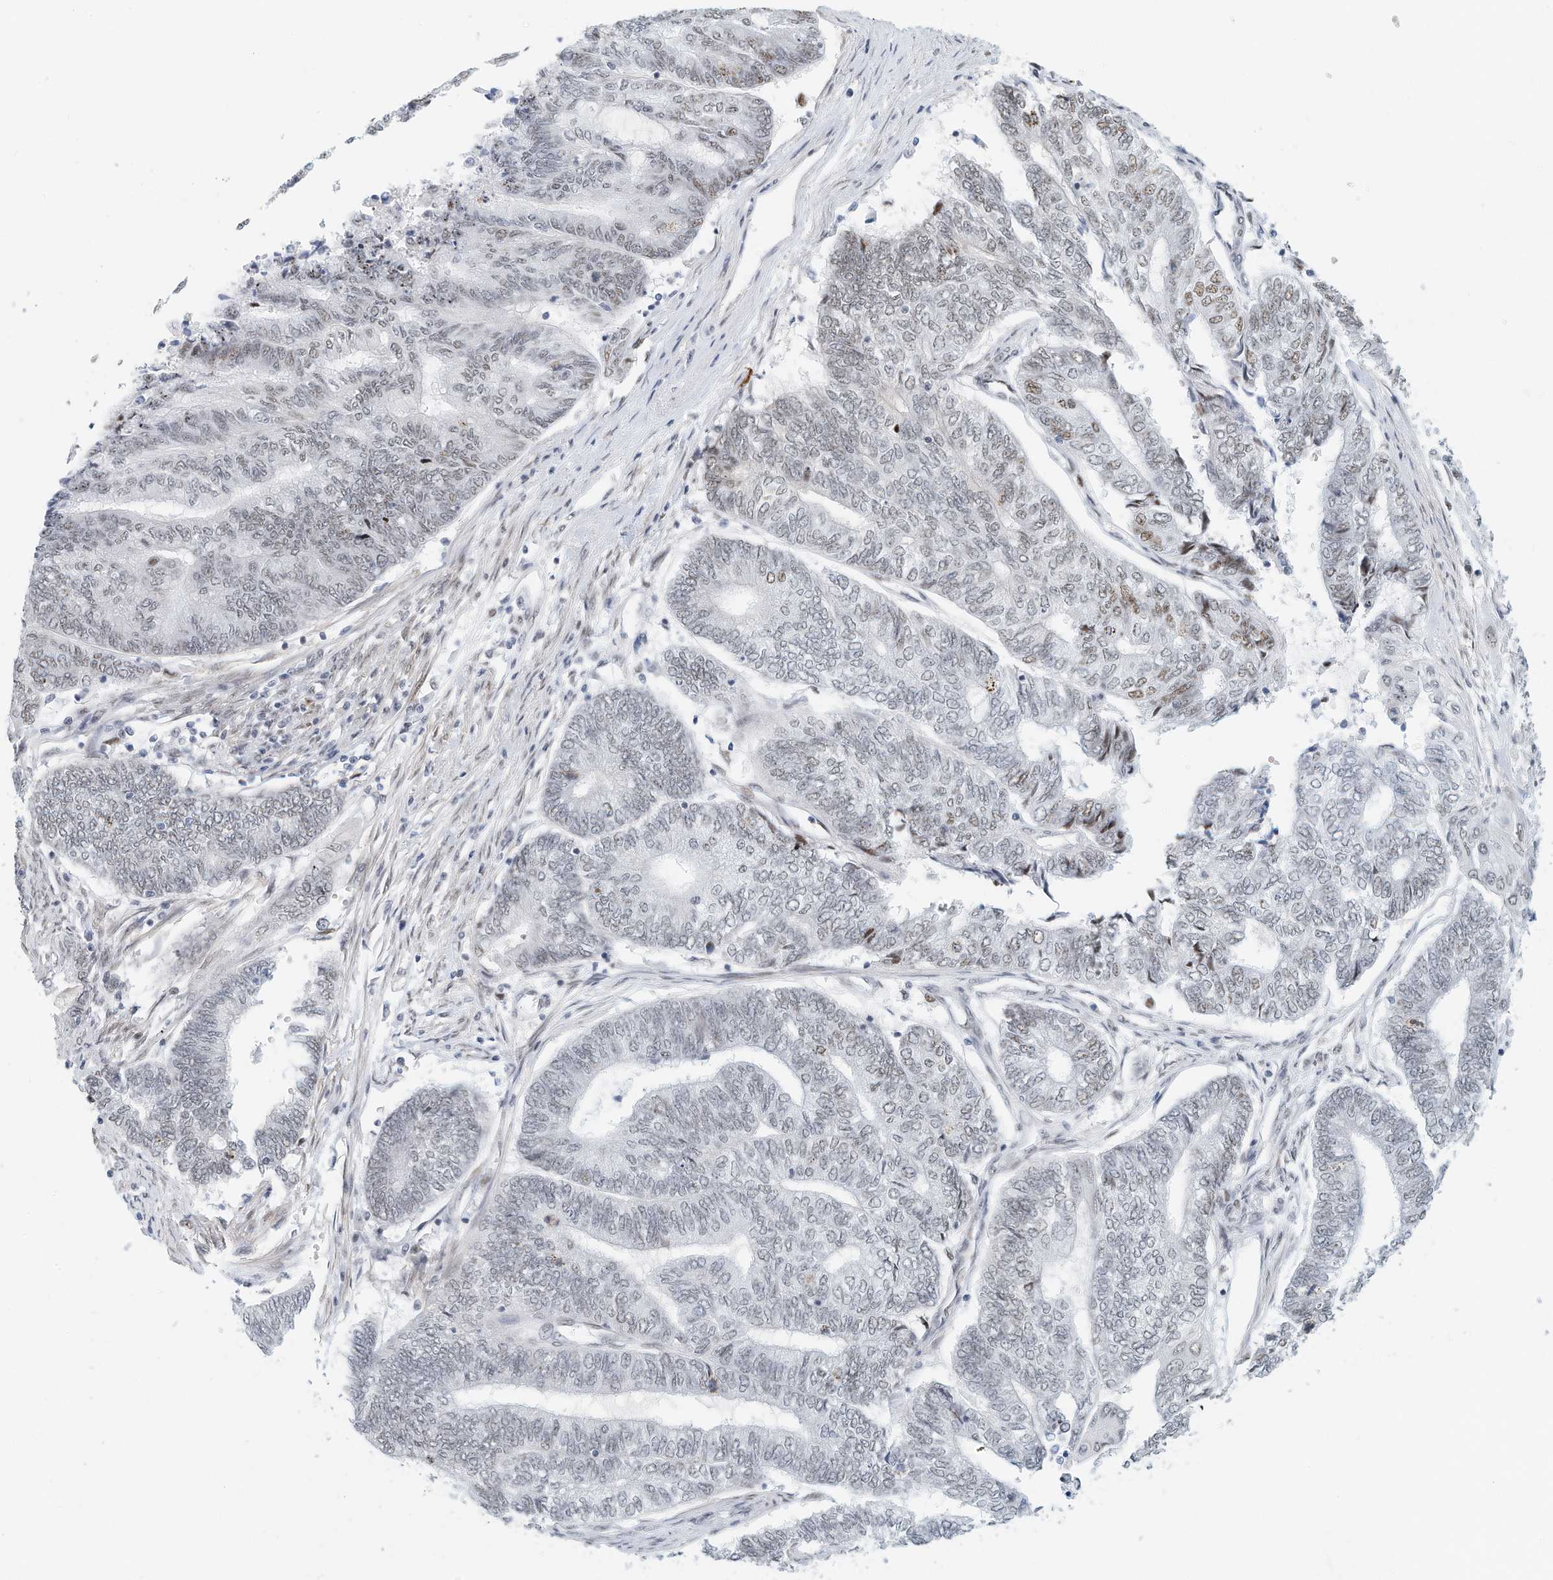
{"staining": {"intensity": "negative", "quantity": "none", "location": "none"}, "tissue": "endometrial cancer", "cell_type": "Tumor cells", "image_type": "cancer", "snomed": [{"axis": "morphology", "description": "Adenocarcinoma, NOS"}, {"axis": "topography", "description": "Uterus"}, {"axis": "topography", "description": "Endometrium"}], "caption": "Endometrial adenocarcinoma stained for a protein using immunohistochemistry displays no staining tumor cells.", "gene": "ARHGAP28", "patient": {"sex": "female", "age": 70}}